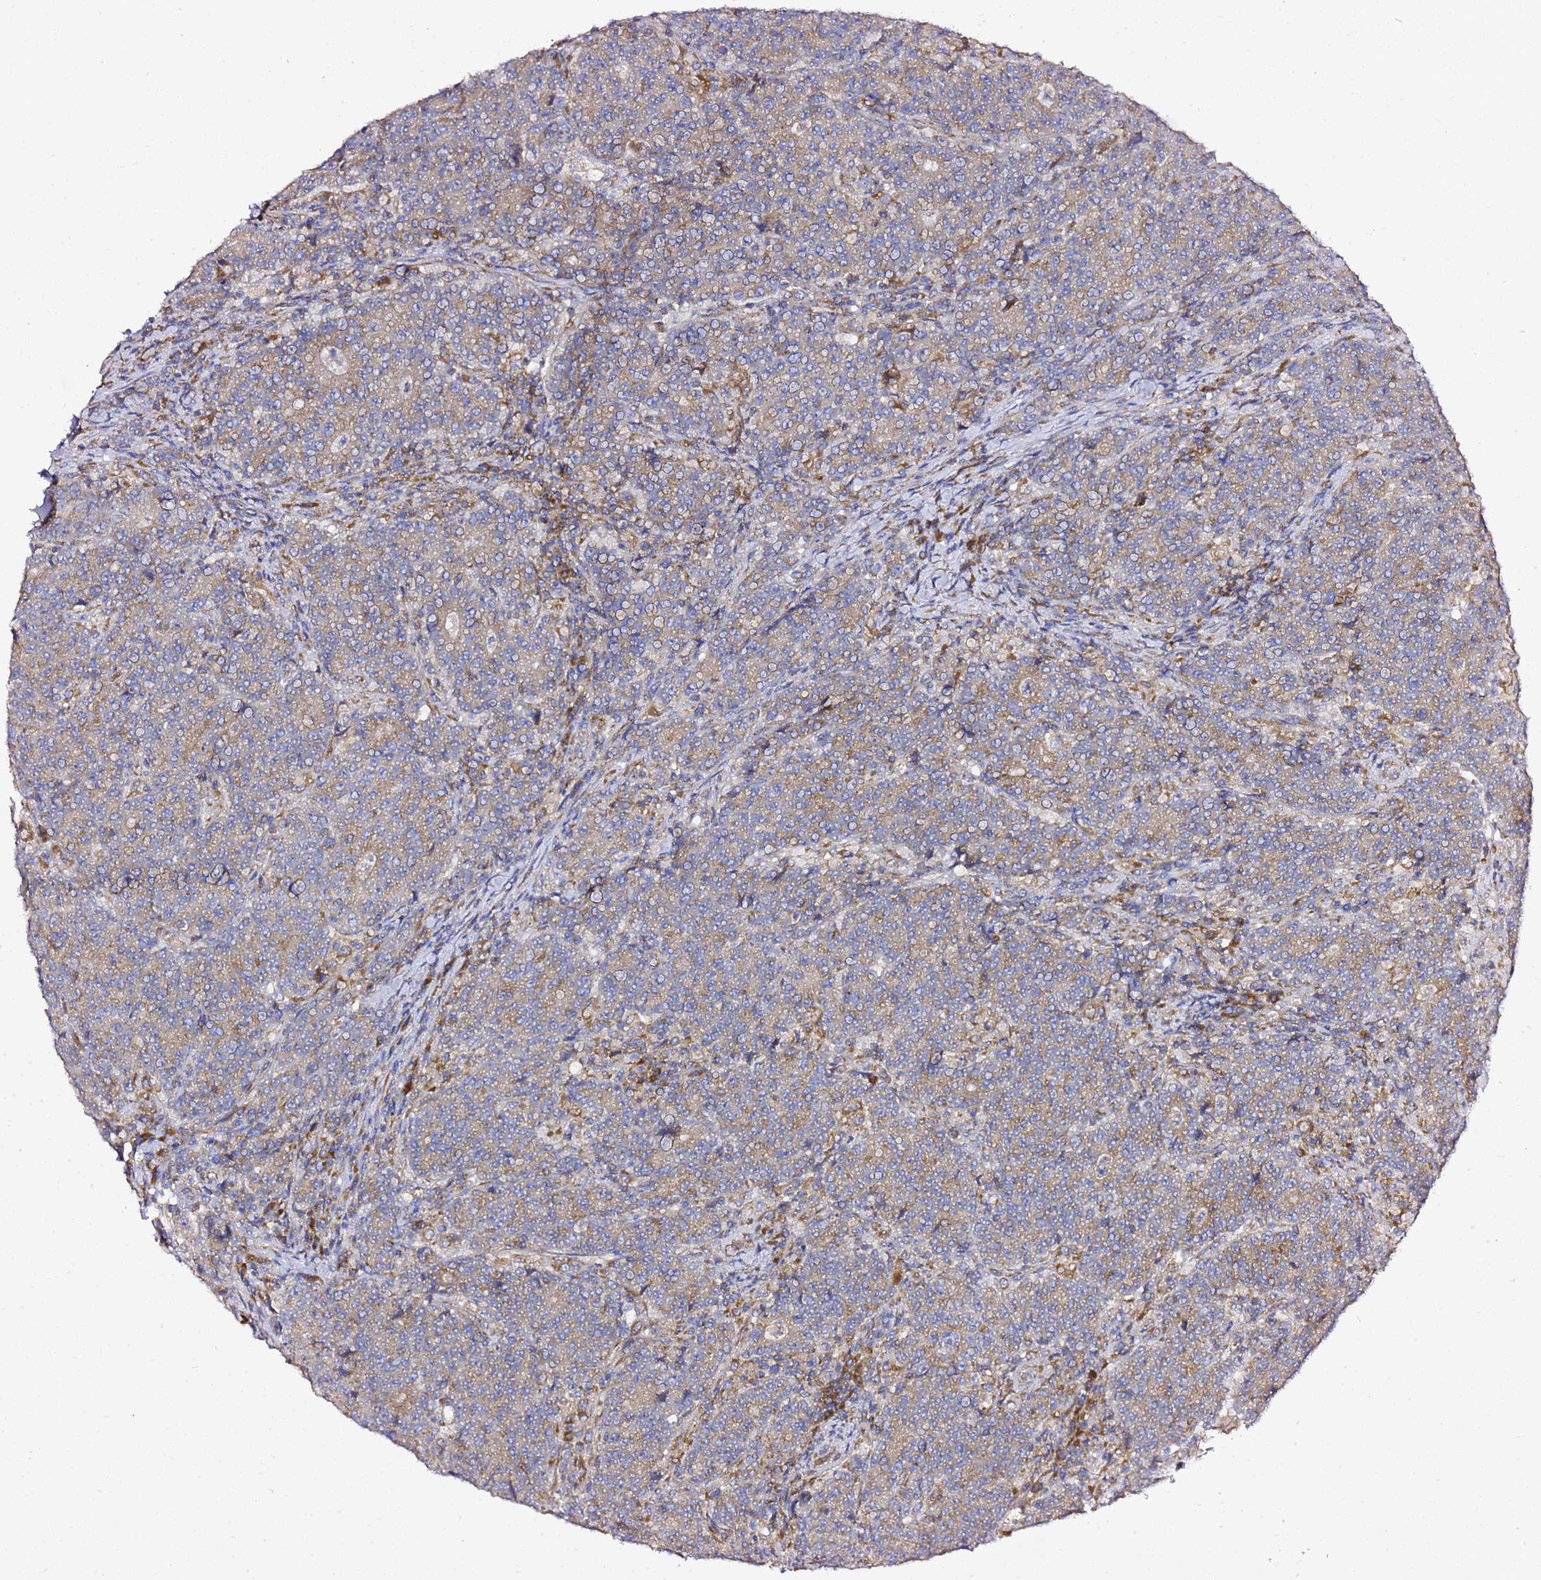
{"staining": {"intensity": "weak", "quantity": "25%-75%", "location": "cytoplasmic/membranous"}, "tissue": "colorectal cancer", "cell_type": "Tumor cells", "image_type": "cancer", "snomed": [{"axis": "morphology", "description": "Adenocarcinoma, NOS"}, {"axis": "topography", "description": "Colon"}], "caption": "Adenocarcinoma (colorectal) stained with a protein marker exhibits weak staining in tumor cells.", "gene": "C19orf12", "patient": {"sex": "female", "age": 75}}